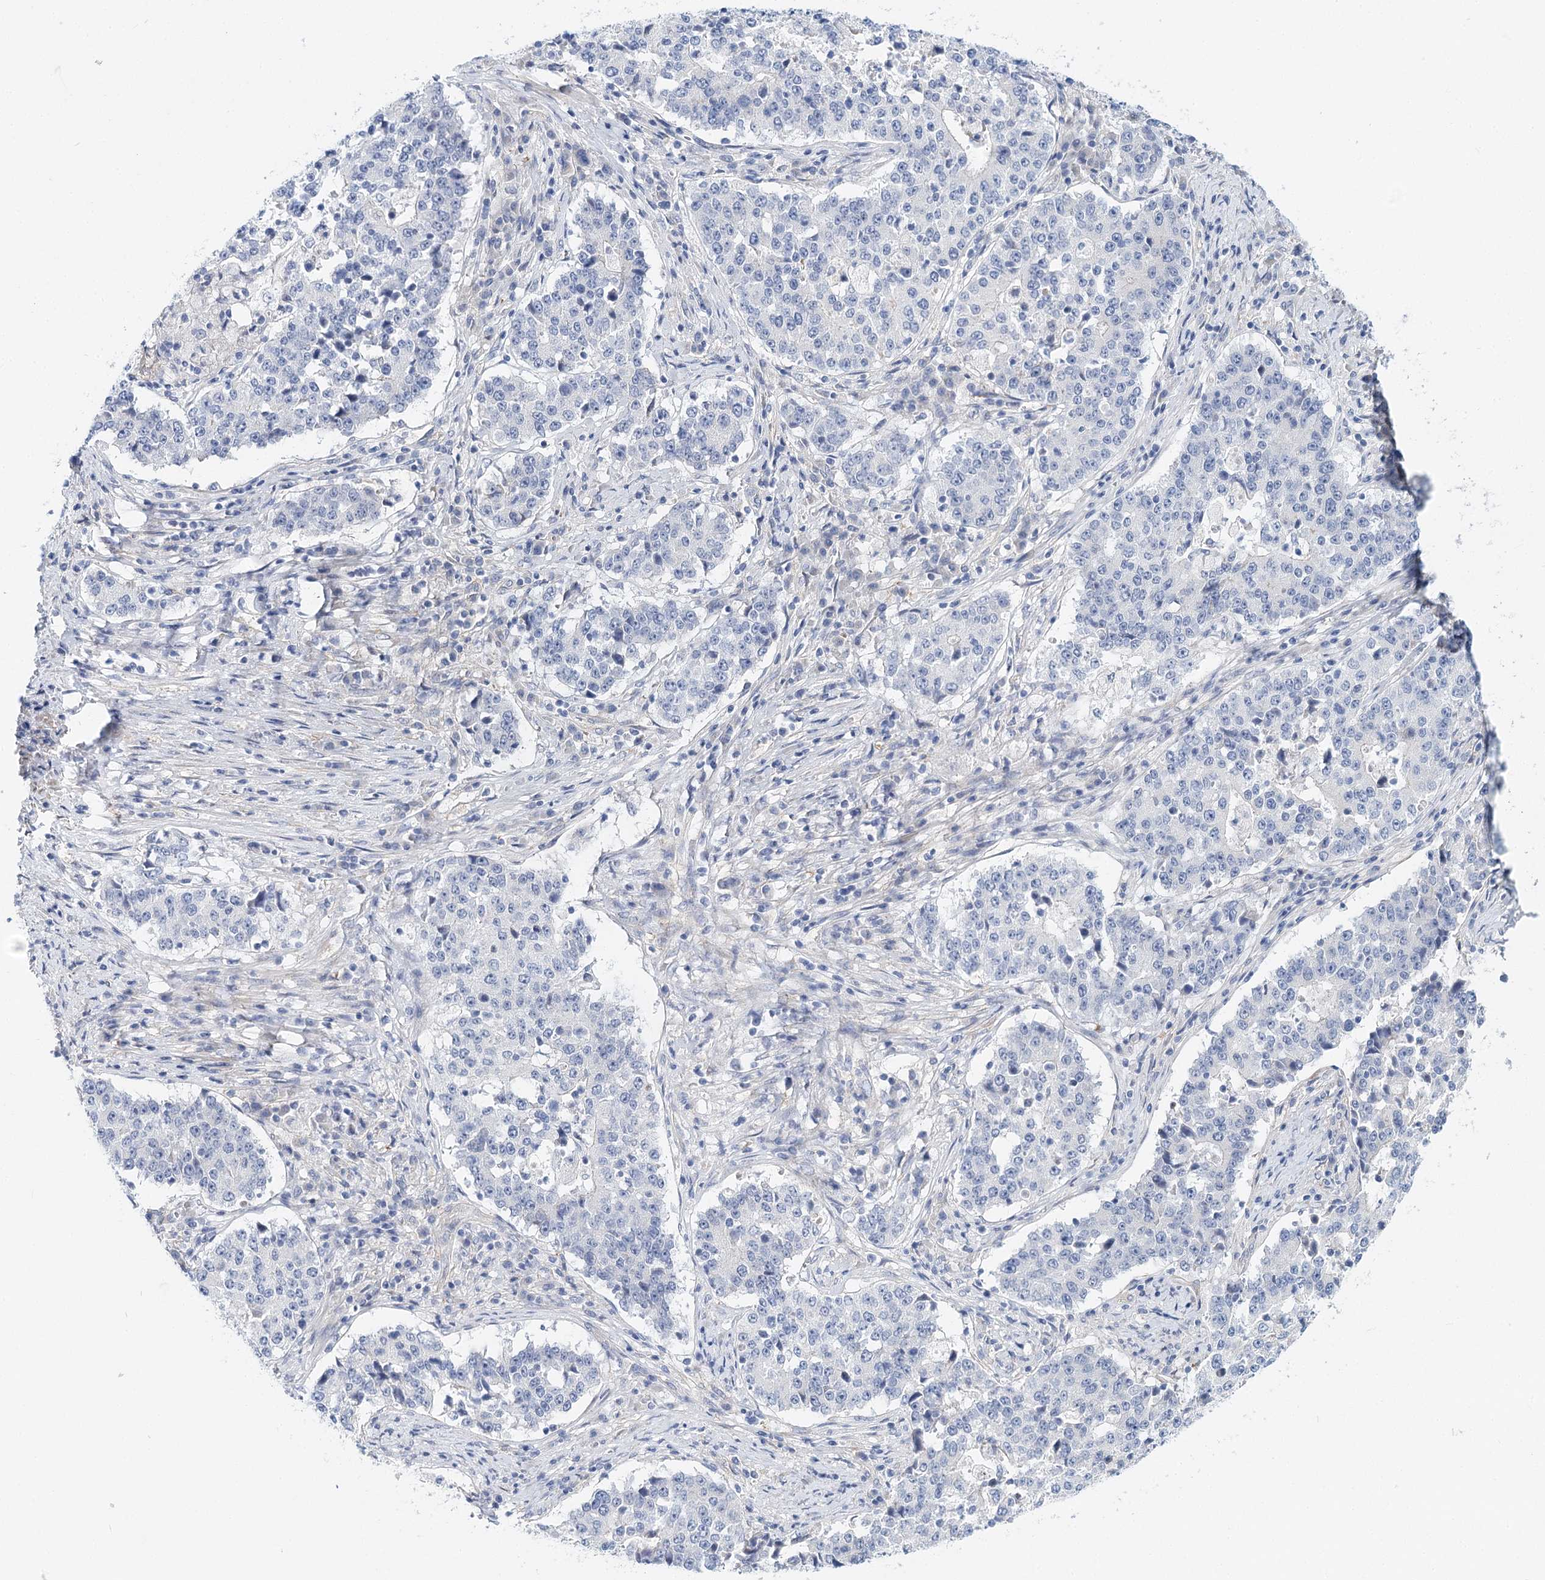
{"staining": {"intensity": "negative", "quantity": "none", "location": "none"}, "tissue": "stomach cancer", "cell_type": "Tumor cells", "image_type": "cancer", "snomed": [{"axis": "morphology", "description": "Adenocarcinoma, NOS"}, {"axis": "topography", "description": "Stomach"}], "caption": "Micrograph shows no protein staining in tumor cells of adenocarcinoma (stomach) tissue.", "gene": "TEX12", "patient": {"sex": "male", "age": 59}}